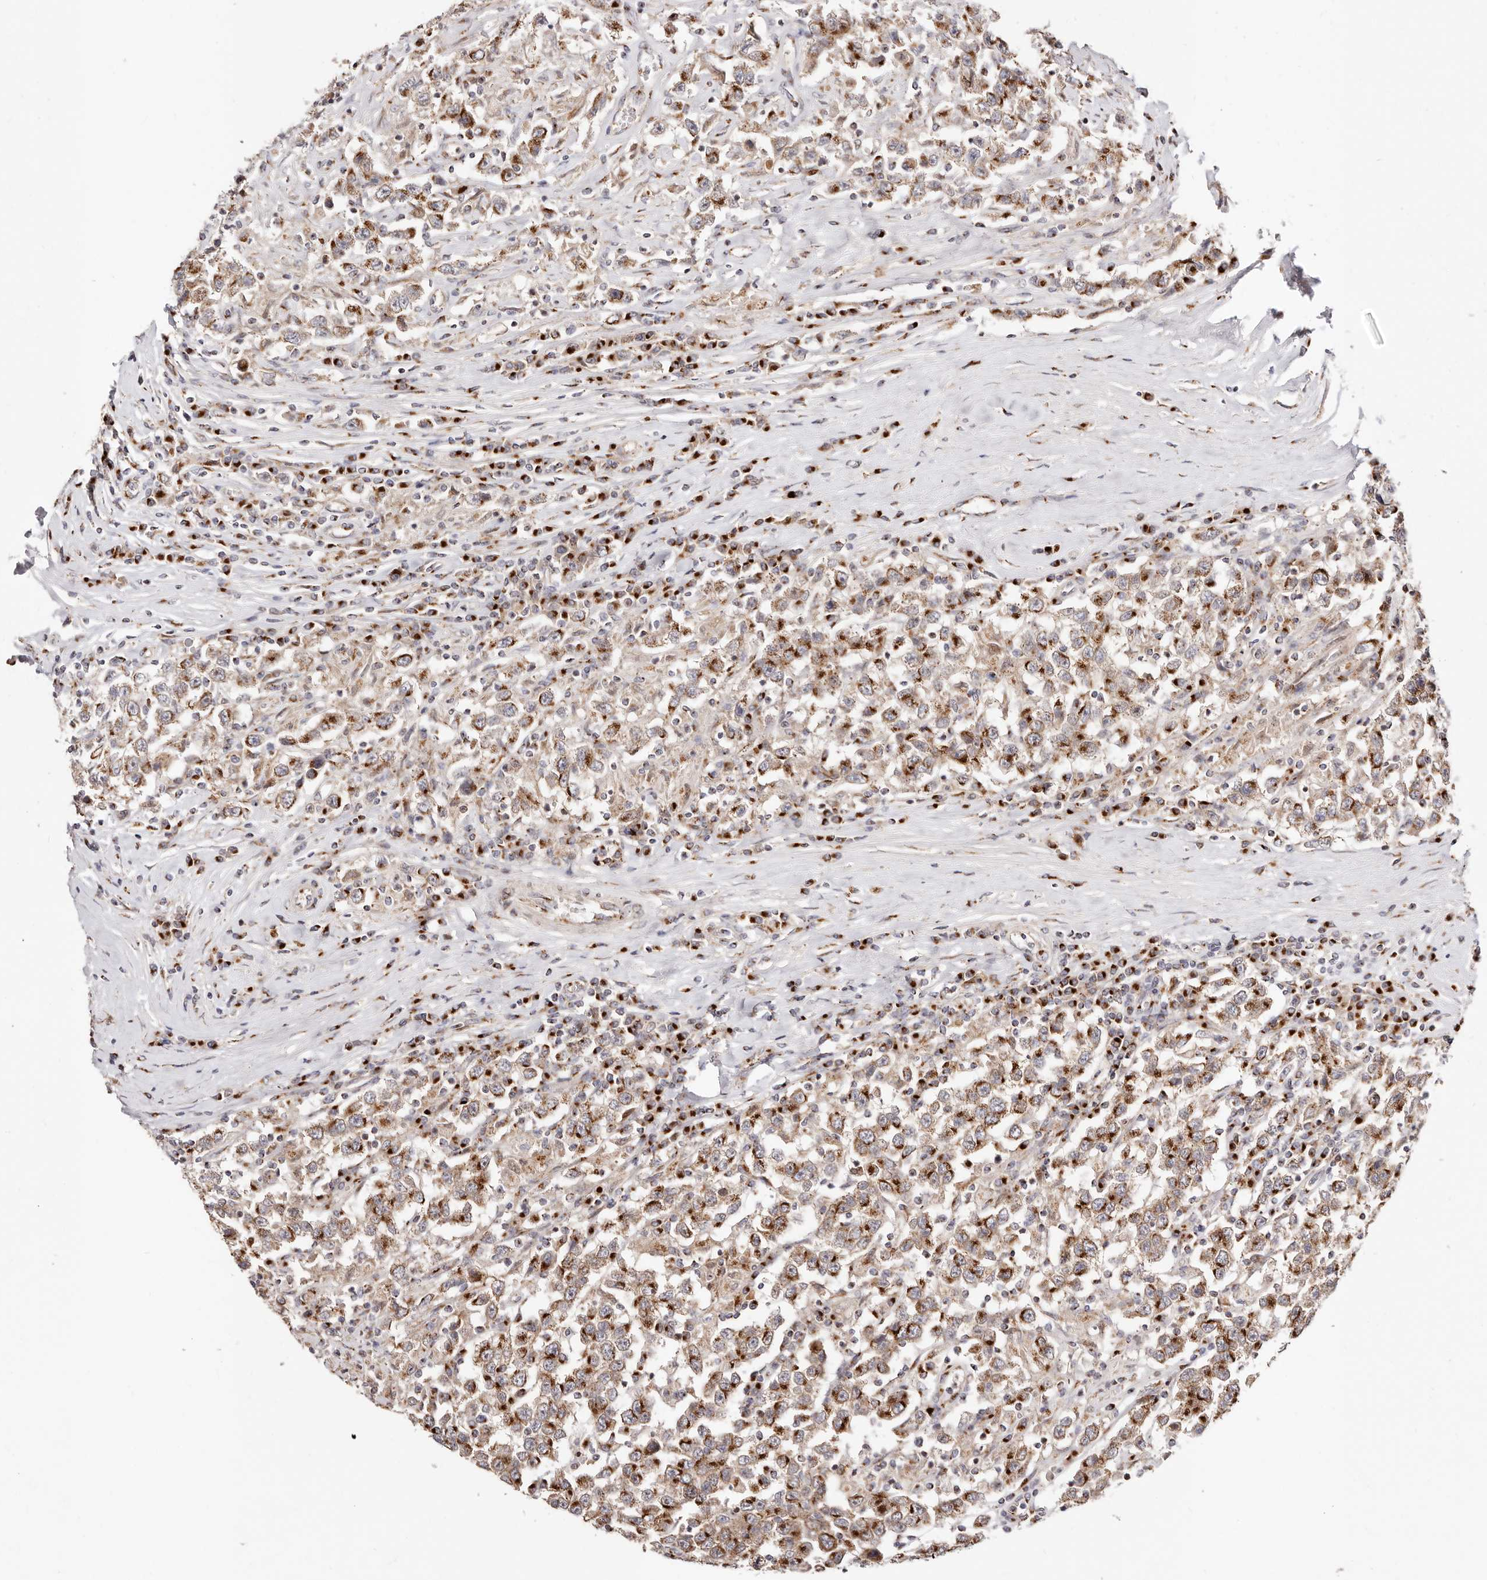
{"staining": {"intensity": "strong", "quantity": ">75%", "location": "cytoplasmic/membranous"}, "tissue": "testis cancer", "cell_type": "Tumor cells", "image_type": "cancer", "snomed": [{"axis": "morphology", "description": "Seminoma, NOS"}, {"axis": "topography", "description": "Testis"}], "caption": "Immunohistochemical staining of human testis cancer (seminoma) exhibits strong cytoplasmic/membranous protein expression in about >75% of tumor cells. The staining is performed using DAB (3,3'-diaminobenzidine) brown chromogen to label protein expression. The nuclei are counter-stained blue using hematoxylin.", "gene": "MAPK6", "patient": {"sex": "male", "age": 41}}